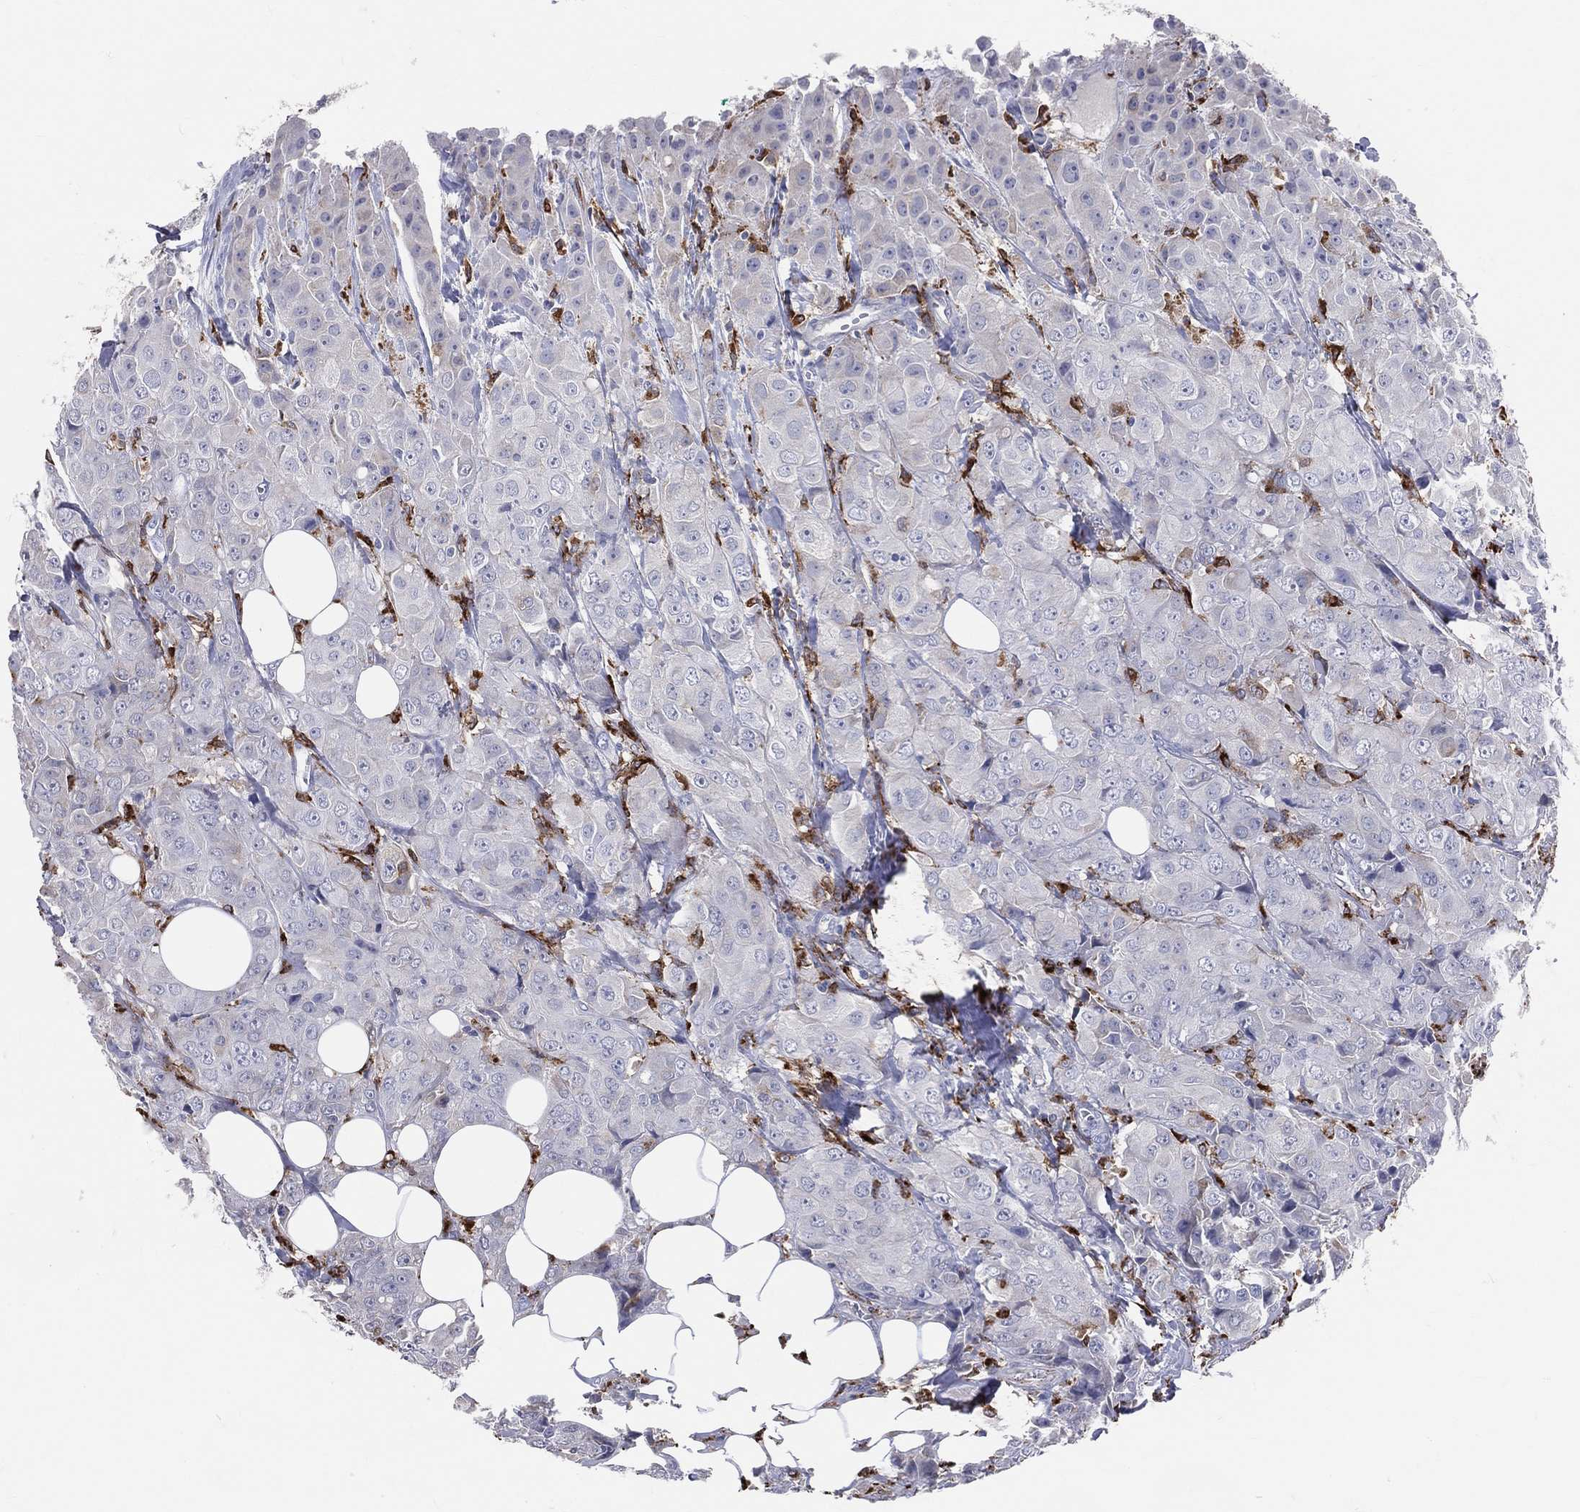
{"staining": {"intensity": "weak", "quantity": "<25%", "location": "cytoplasmic/membranous"}, "tissue": "breast cancer", "cell_type": "Tumor cells", "image_type": "cancer", "snomed": [{"axis": "morphology", "description": "Duct carcinoma"}, {"axis": "topography", "description": "Breast"}], "caption": "Tumor cells show no significant protein positivity in invasive ductal carcinoma (breast). The staining is performed using DAB brown chromogen with nuclei counter-stained in using hematoxylin.", "gene": "CD74", "patient": {"sex": "female", "age": 43}}